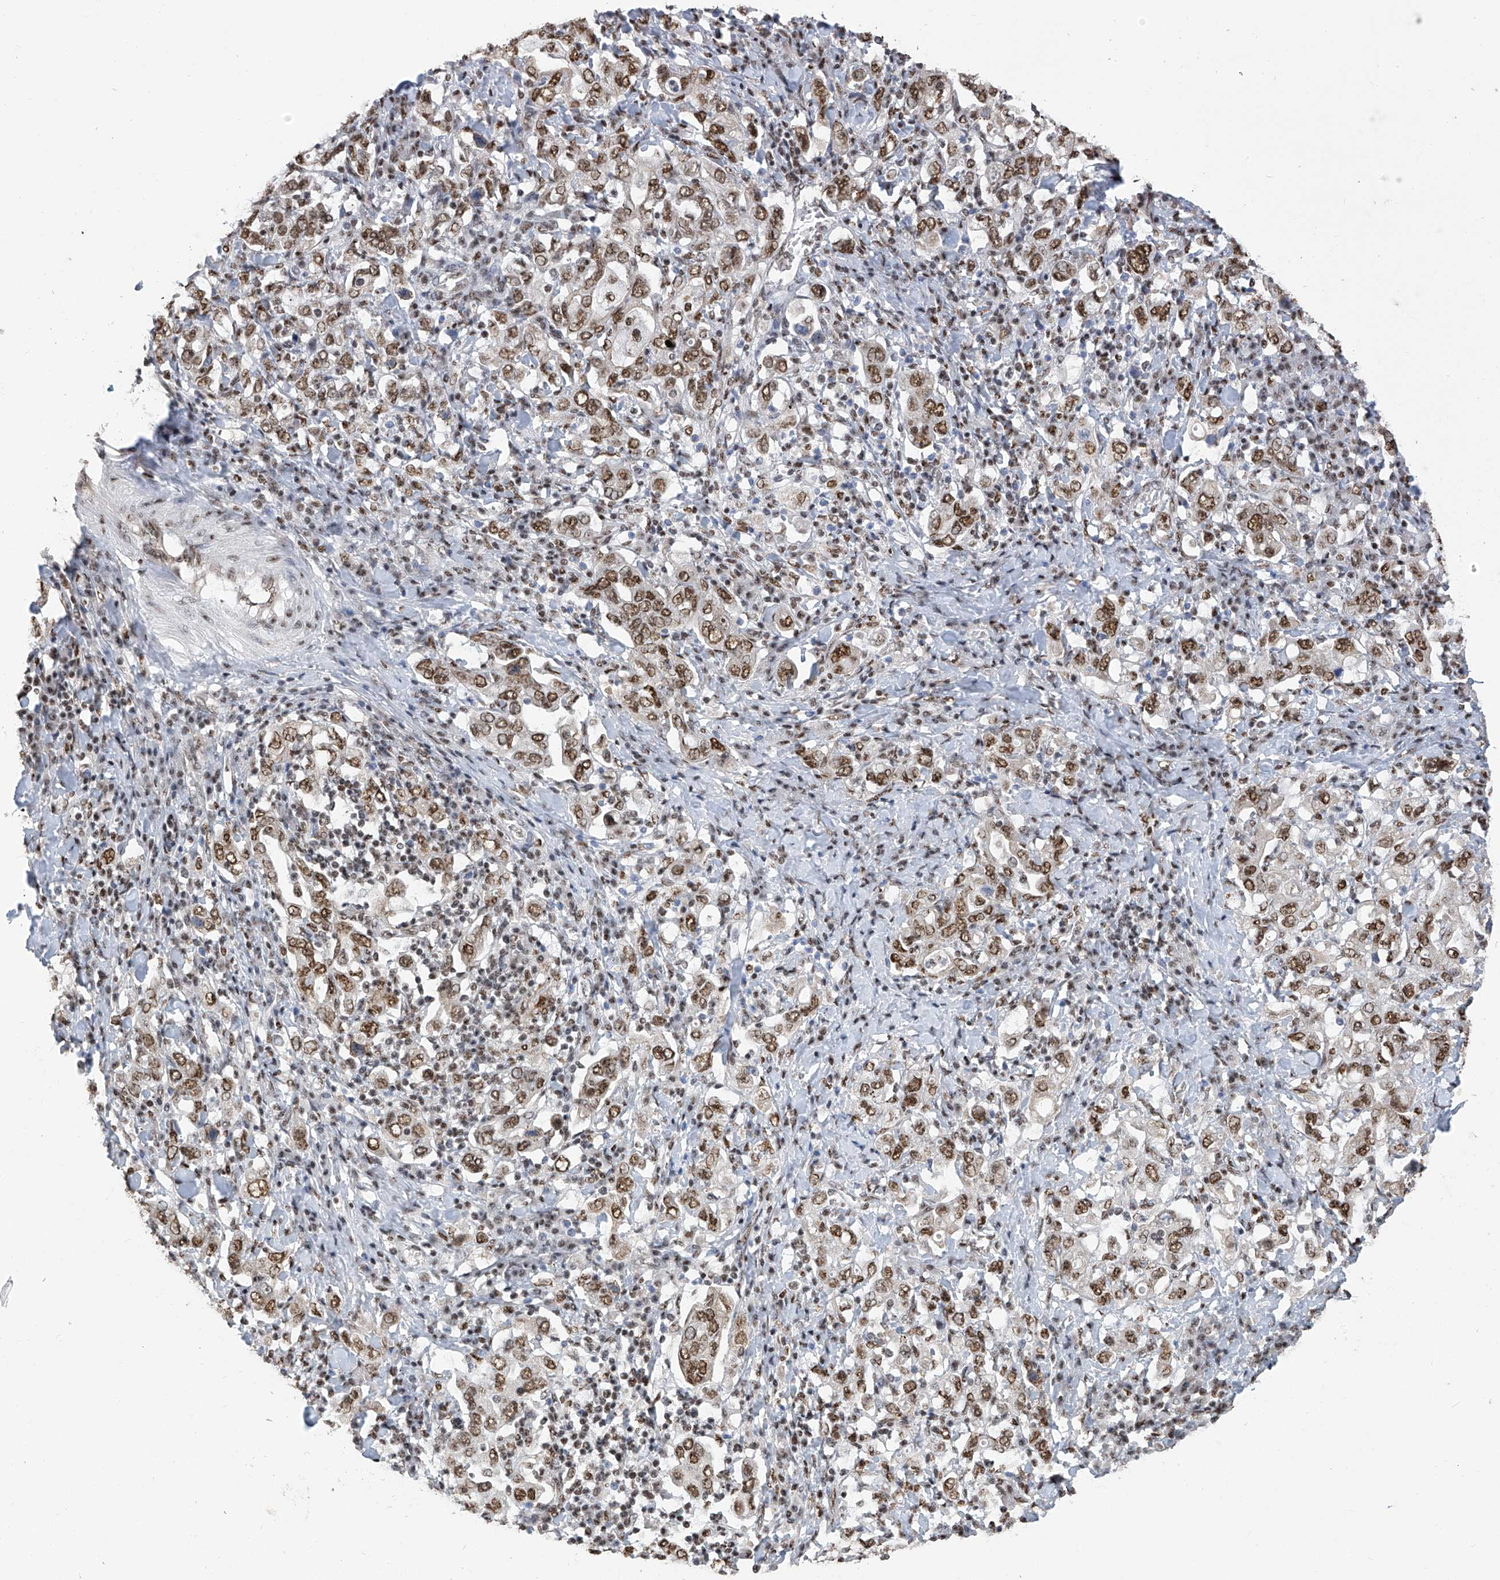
{"staining": {"intensity": "moderate", "quantity": ">75%", "location": "nuclear"}, "tissue": "stomach cancer", "cell_type": "Tumor cells", "image_type": "cancer", "snomed": [{"axis": "morphology", "description": "Adenocarcinoma, NOS"}, {"axis": "topography", "description": "Stomach, upper"}], "caption": "Stomach adenocarcinoma stained with IHC displays moderate nuclear expression in about >75% of tumor cells.", "gene": "APLF", "patient": {"sex": "male", "age": 62}}